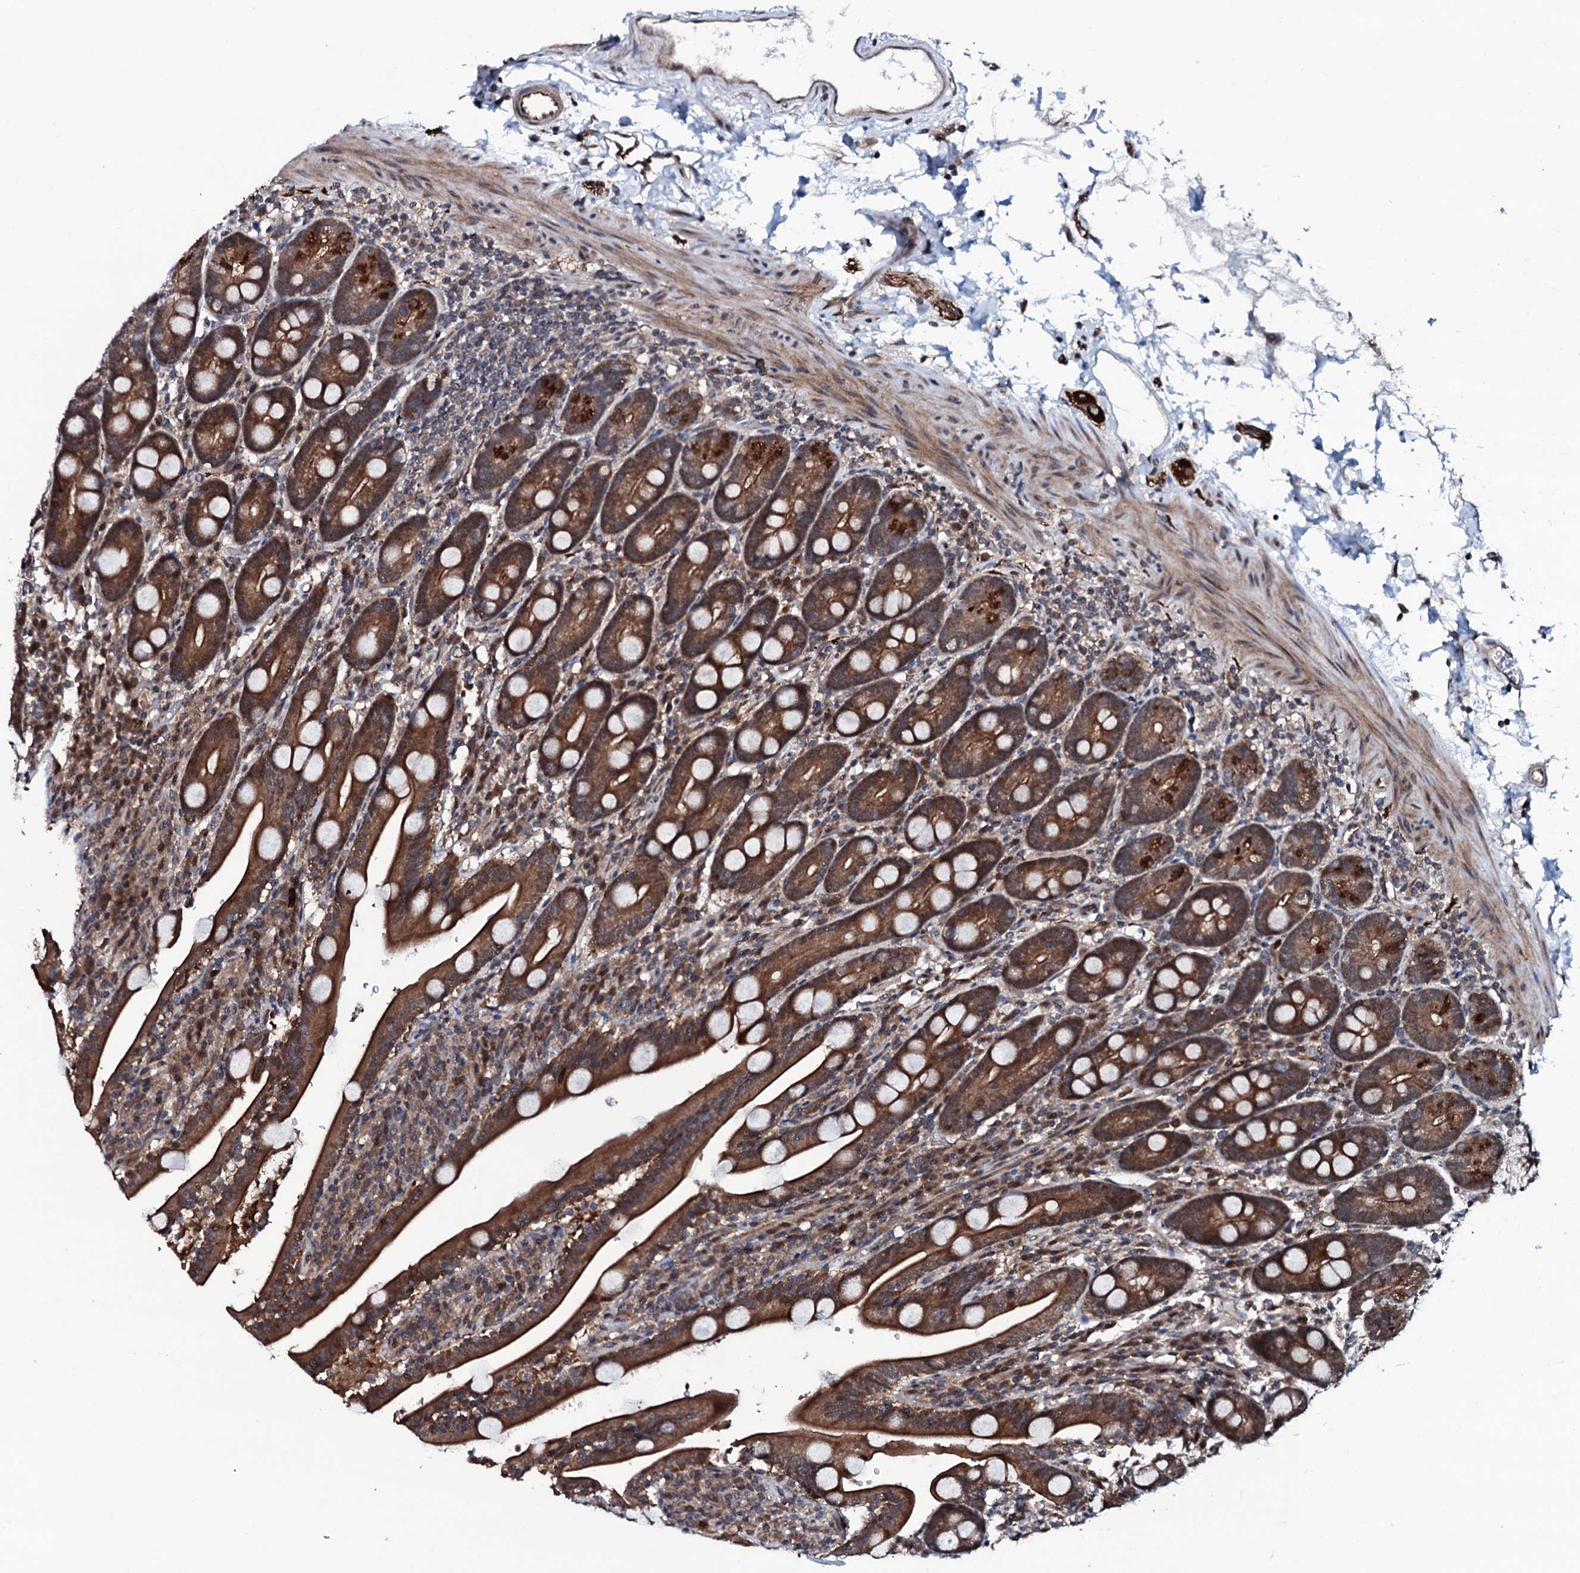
{"staining": {"intensity": "strong", "quantity": ">75%", "location": "cytoplasmic/membranous"}, "tissue": "duodenum", "cell_type": "Glandular cells", "image_type": "normal", "snomed": [{"axis": "morphology", "description": "Normal tissue, NOS"}, {"axis": "topography", "description": "Duodenum"}], "caption": "Immunohistochemical staining of benign duodenum exhibits high levels of strong cytoplasmic/membranous staining in approximately >75% of glandular cells. (Stains: DAB in brown, nuclei in blue, Microscopy: brightfield microscopy at high magnification).", "gene": "OGFOD2", "patient": {"sex": "male", "age": 35}}